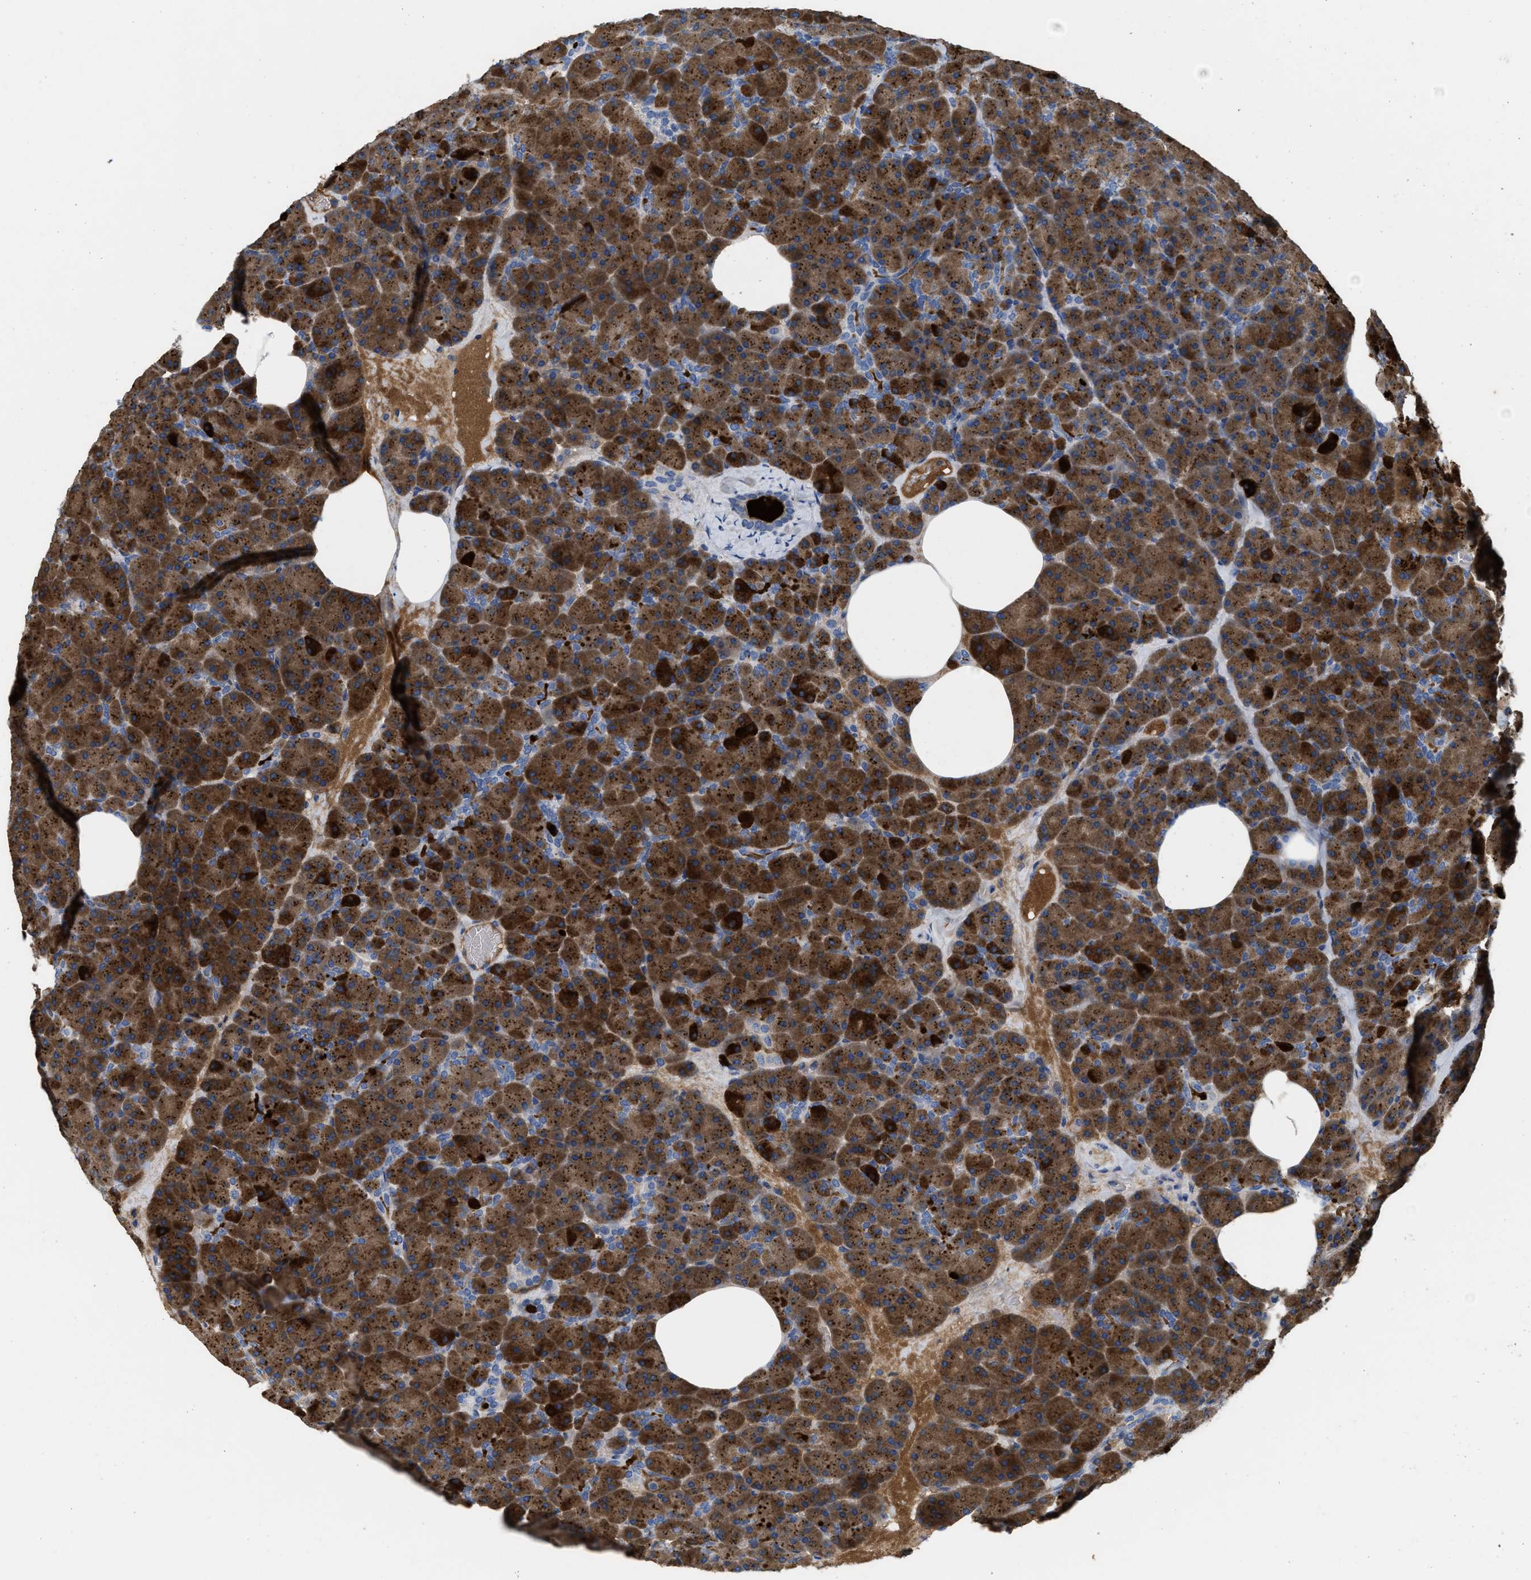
{"staining": {"intensity": "strong", "quantity": ">75%", "location": "cytoplasmic/membranous"}, "tissue": "pancreas", "cell_type": "Exocrine glandular cells", "image_type": "normal", "snomed": [{"axis": "morphology", "description": "Normal tissue, NOS"}, {"axis": "morphology", "description": "Carcinoid, malignant, NOS"}, {"axis": "topography", "description": "Pancreas"}], "caption": "An immunohistochemistry (IHC) image of normal tissue is shown. Protein staining in brown shows strong cytoplasmic/membranous positivity in pancreas within exocrine glandular cells.", "gene": "CPA2", "patient": {"sex": "female", "age": 35}}